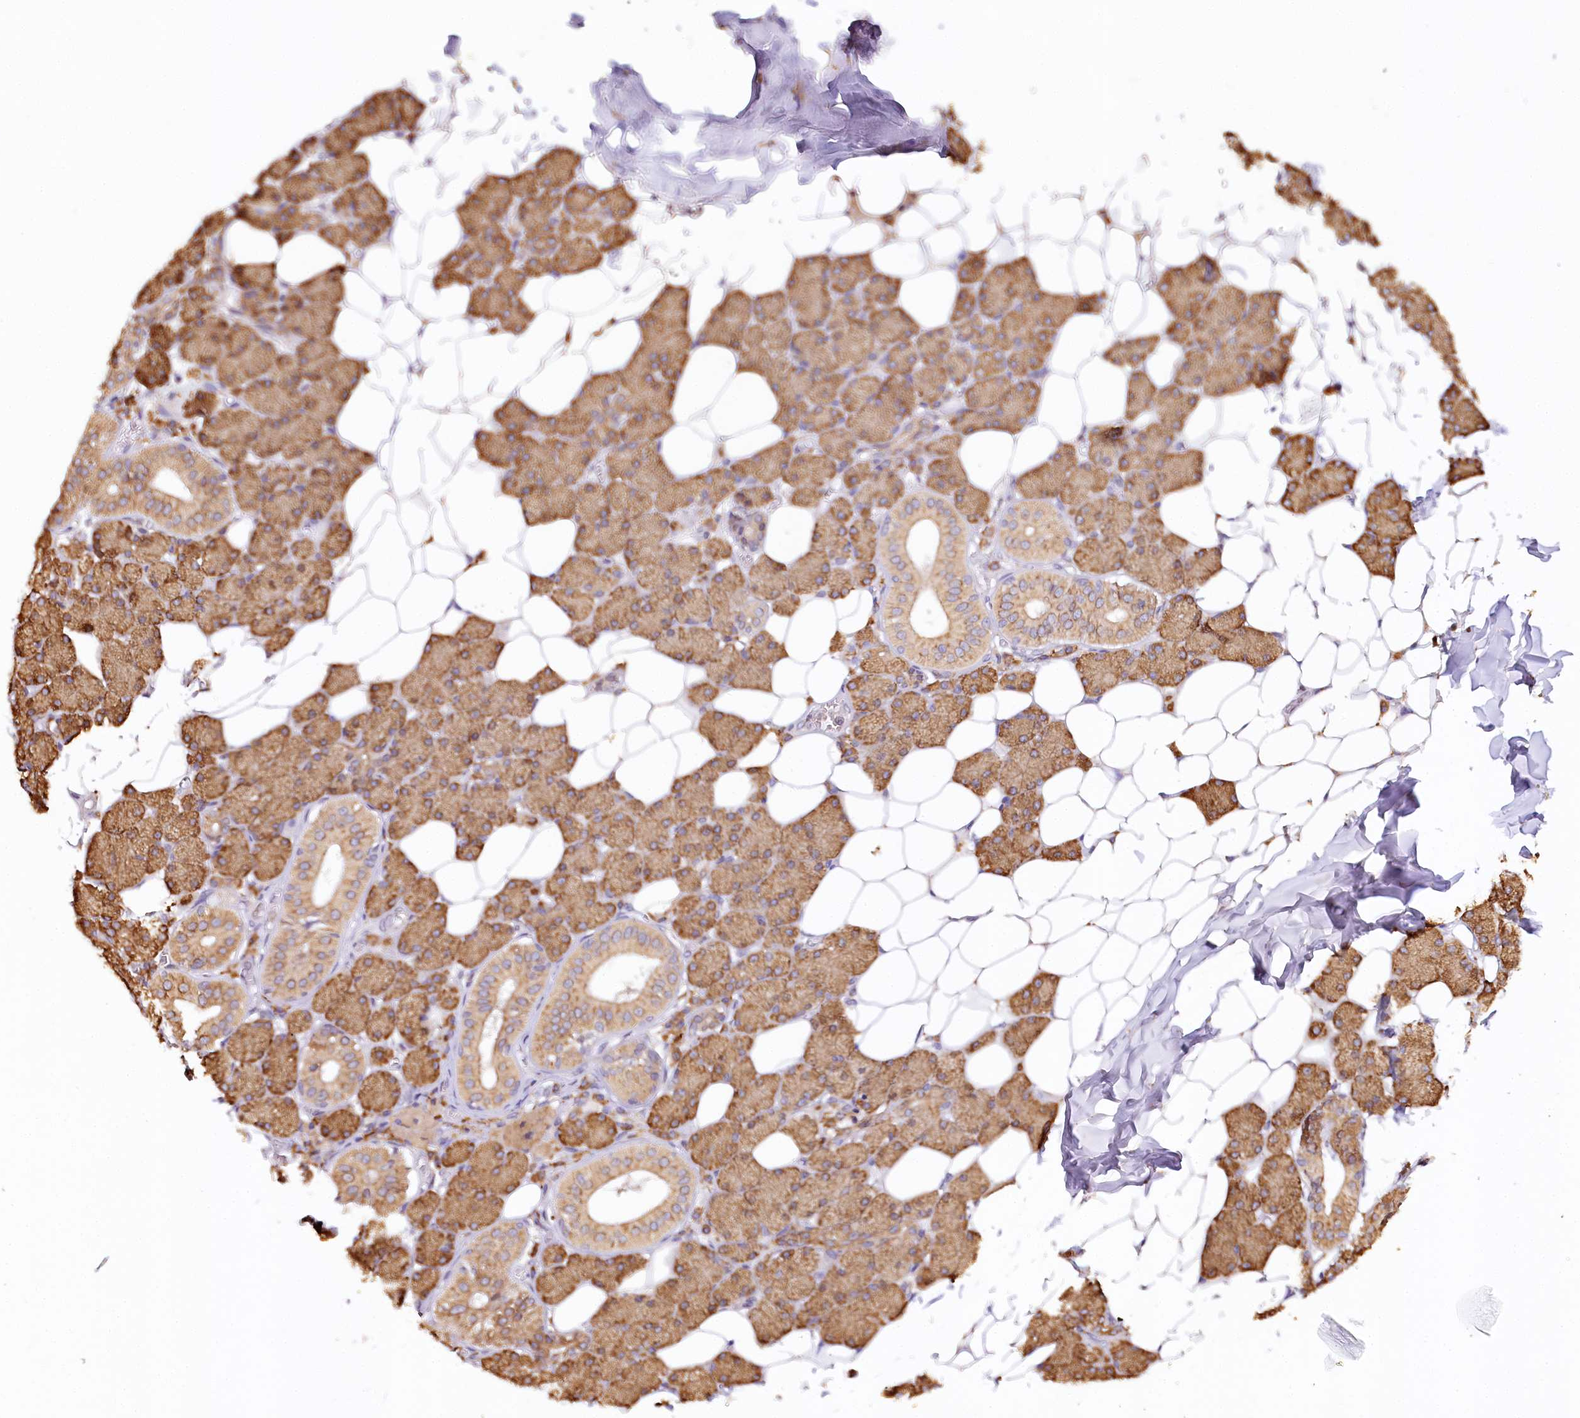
{"staining": {"intensity": "strong", "quantity": ">75%", "location": "cytoplasmic/membranous"}, "tissue": "salivary gland", "cell_type": "Glandular cells", "image_type": "normal", "snomed": [{"axis": "morphology", "description": "Normal tissue, NOS"}, {"axis": "topography", "description": "Salivary gland"}], "caption": "IHC histopathology image of normal salivary gland: salivary gland stained using immunohistochemistry reveals high levels of strong protein expression localized specifically in the cytoplasmic/membranous of glandular cells, appearing as a cytoplasmic/membranous brown color.", "gene": "VEGFA", "patient": {"sex": "female", "age": 33}}